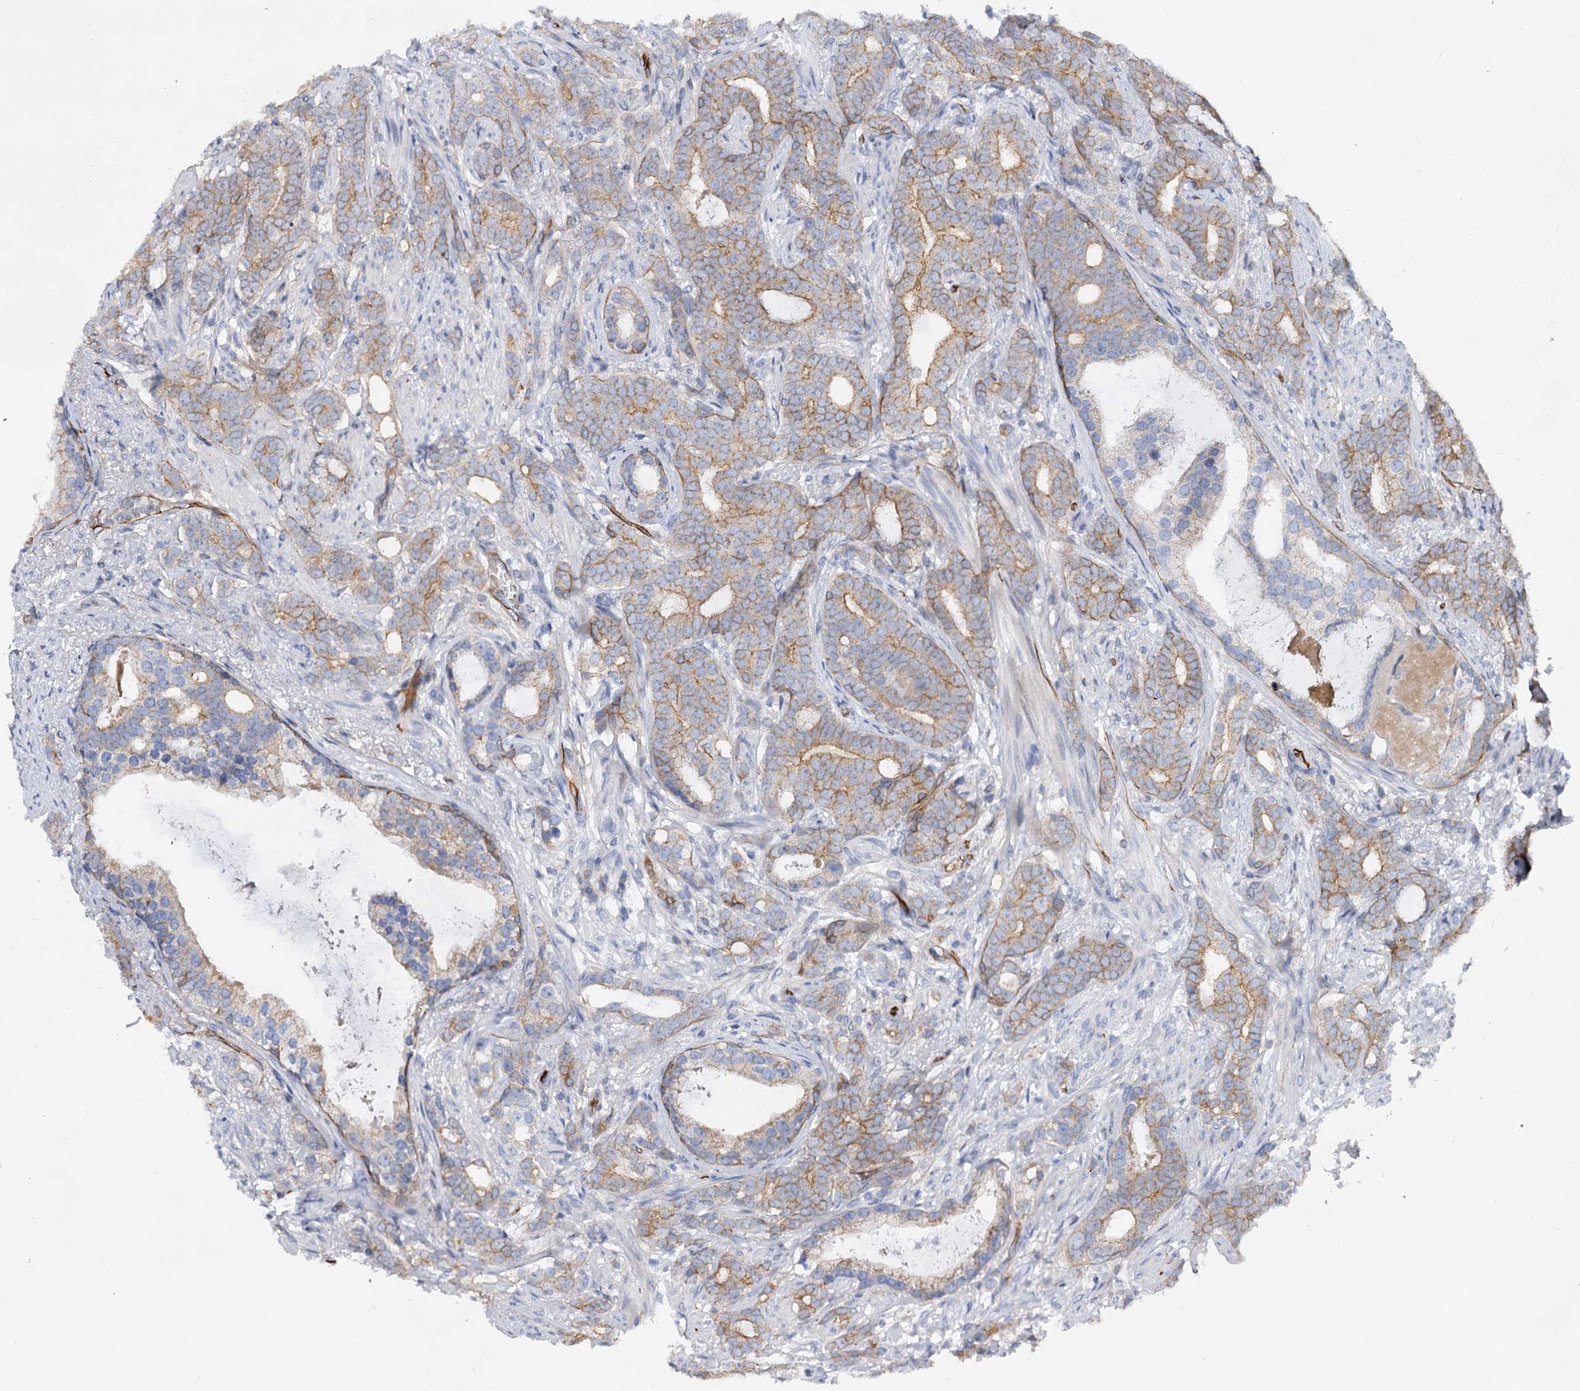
{"staining": {"intensity": "moderate", "quantity": ">75%", "location": "cytoplasmic/membranous"}, "tissue": "prostate cancer", "cell_type": "Tumor cells", "image_type": "cancer", "snomed": [{"axis": "morphology", "description": "Adenocarcinoma, Low grade"}, {"axis": "topography", "description": "Prostate"}], "caption": "Protein expression analysis of prostate adenocarcinoma (low-grade) shows moderate cytoplasmic/membranous expression in about >75% of tumor cells. (Stains: DAB in brown, nuclei in blue, Microscopy: brightfield microscopy at high magnification).", "gene": "ABLIM1", "patient": {"sex": "male", "age": 71}}